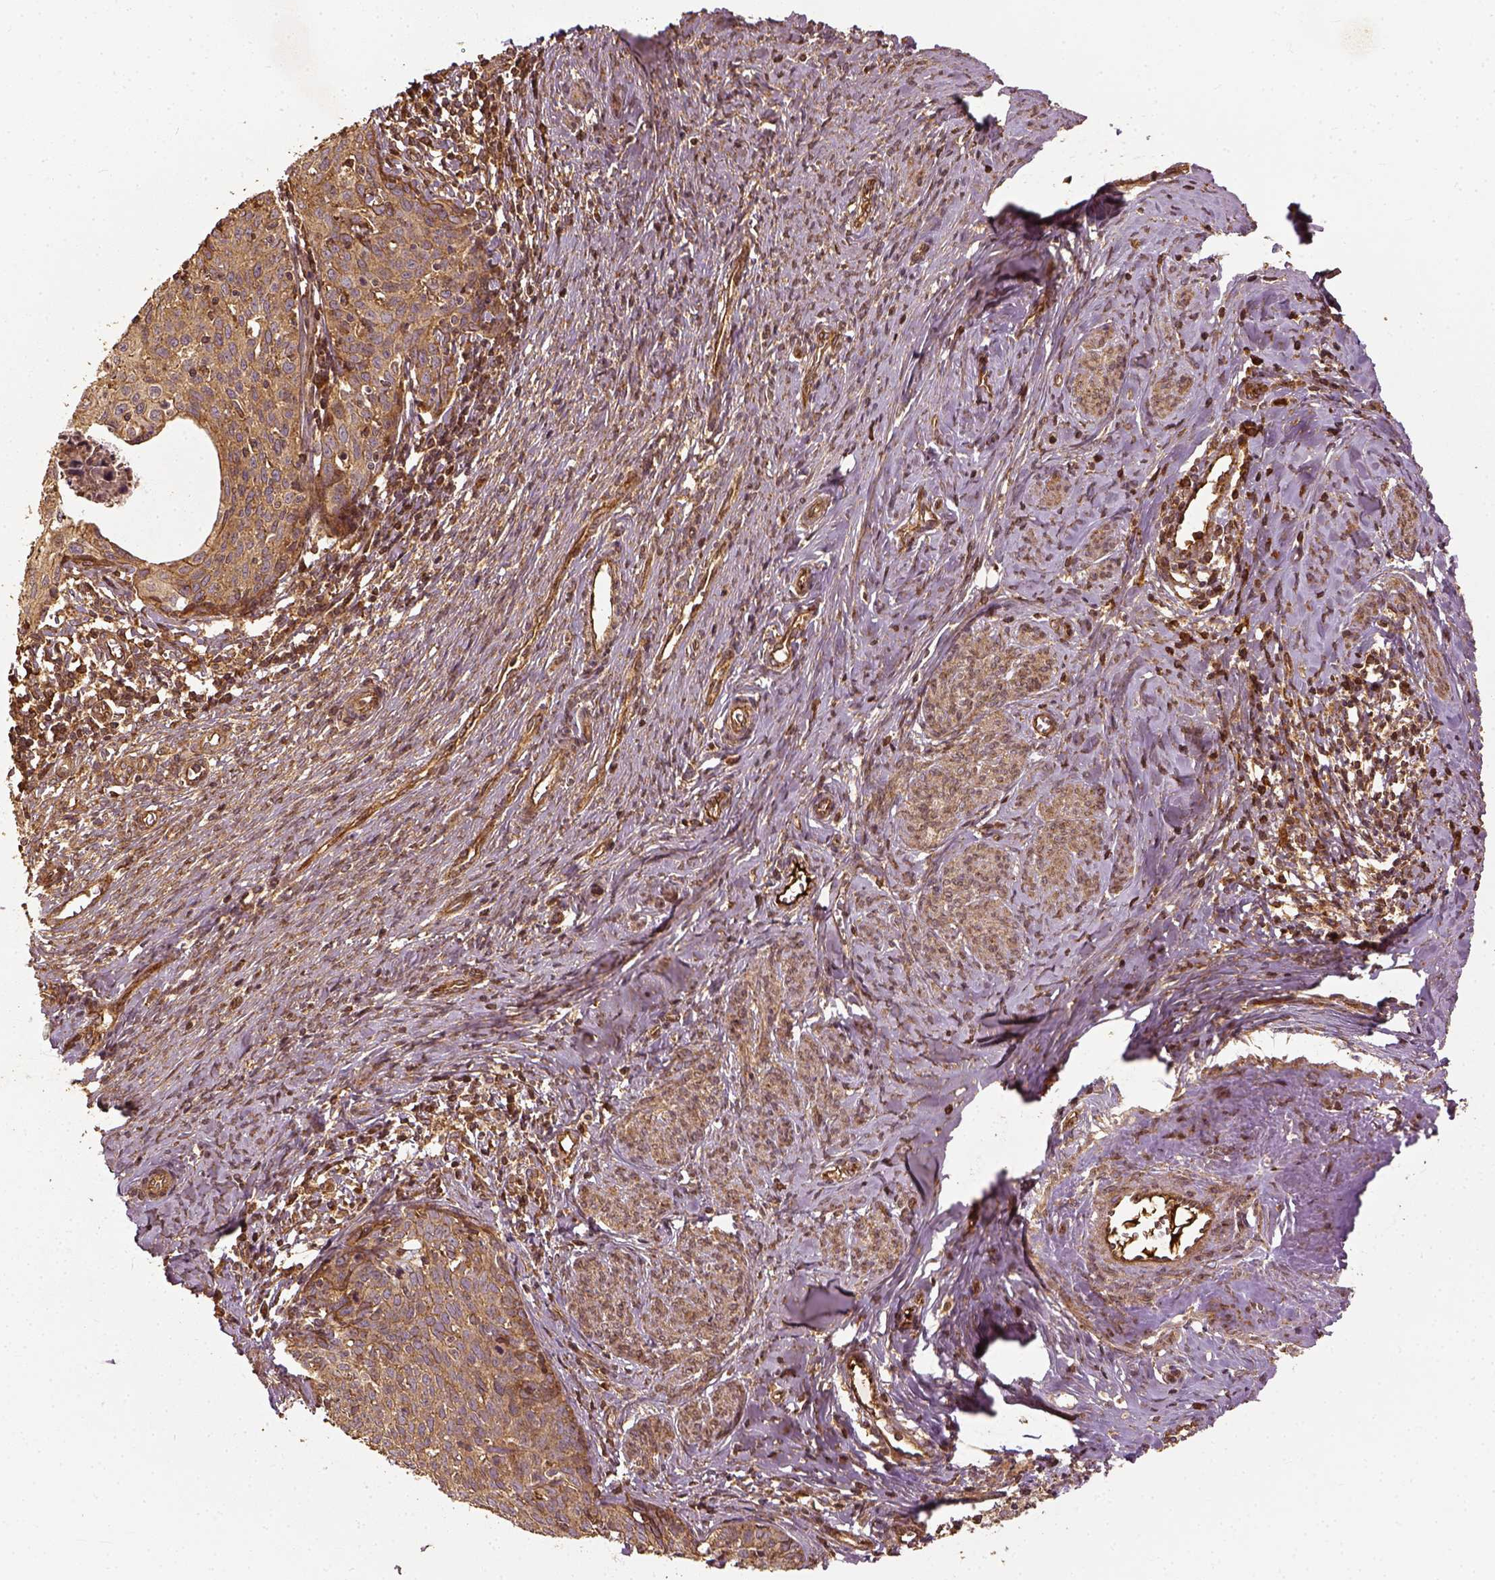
{"staining": {"intensity": "moderate", "quantity": "25%-75%", "location": "cytoplasmic/membranous"}, "tissue": "cervical cancer", "cell_type": "Tumor cells", "image_type": "cancer", "snomed": [{"axis": "morphology", "description": "Squamous cell carcinoma, NOS"}, {"axis": "topography", "description": "Cervix"}], "caption": "Human cervical squamous cell carcinoma stained with a protein marker shows moderate staining in tumor cells.", "gene": "VEGFA", "patient": {"sex": "female", "age": 62}}